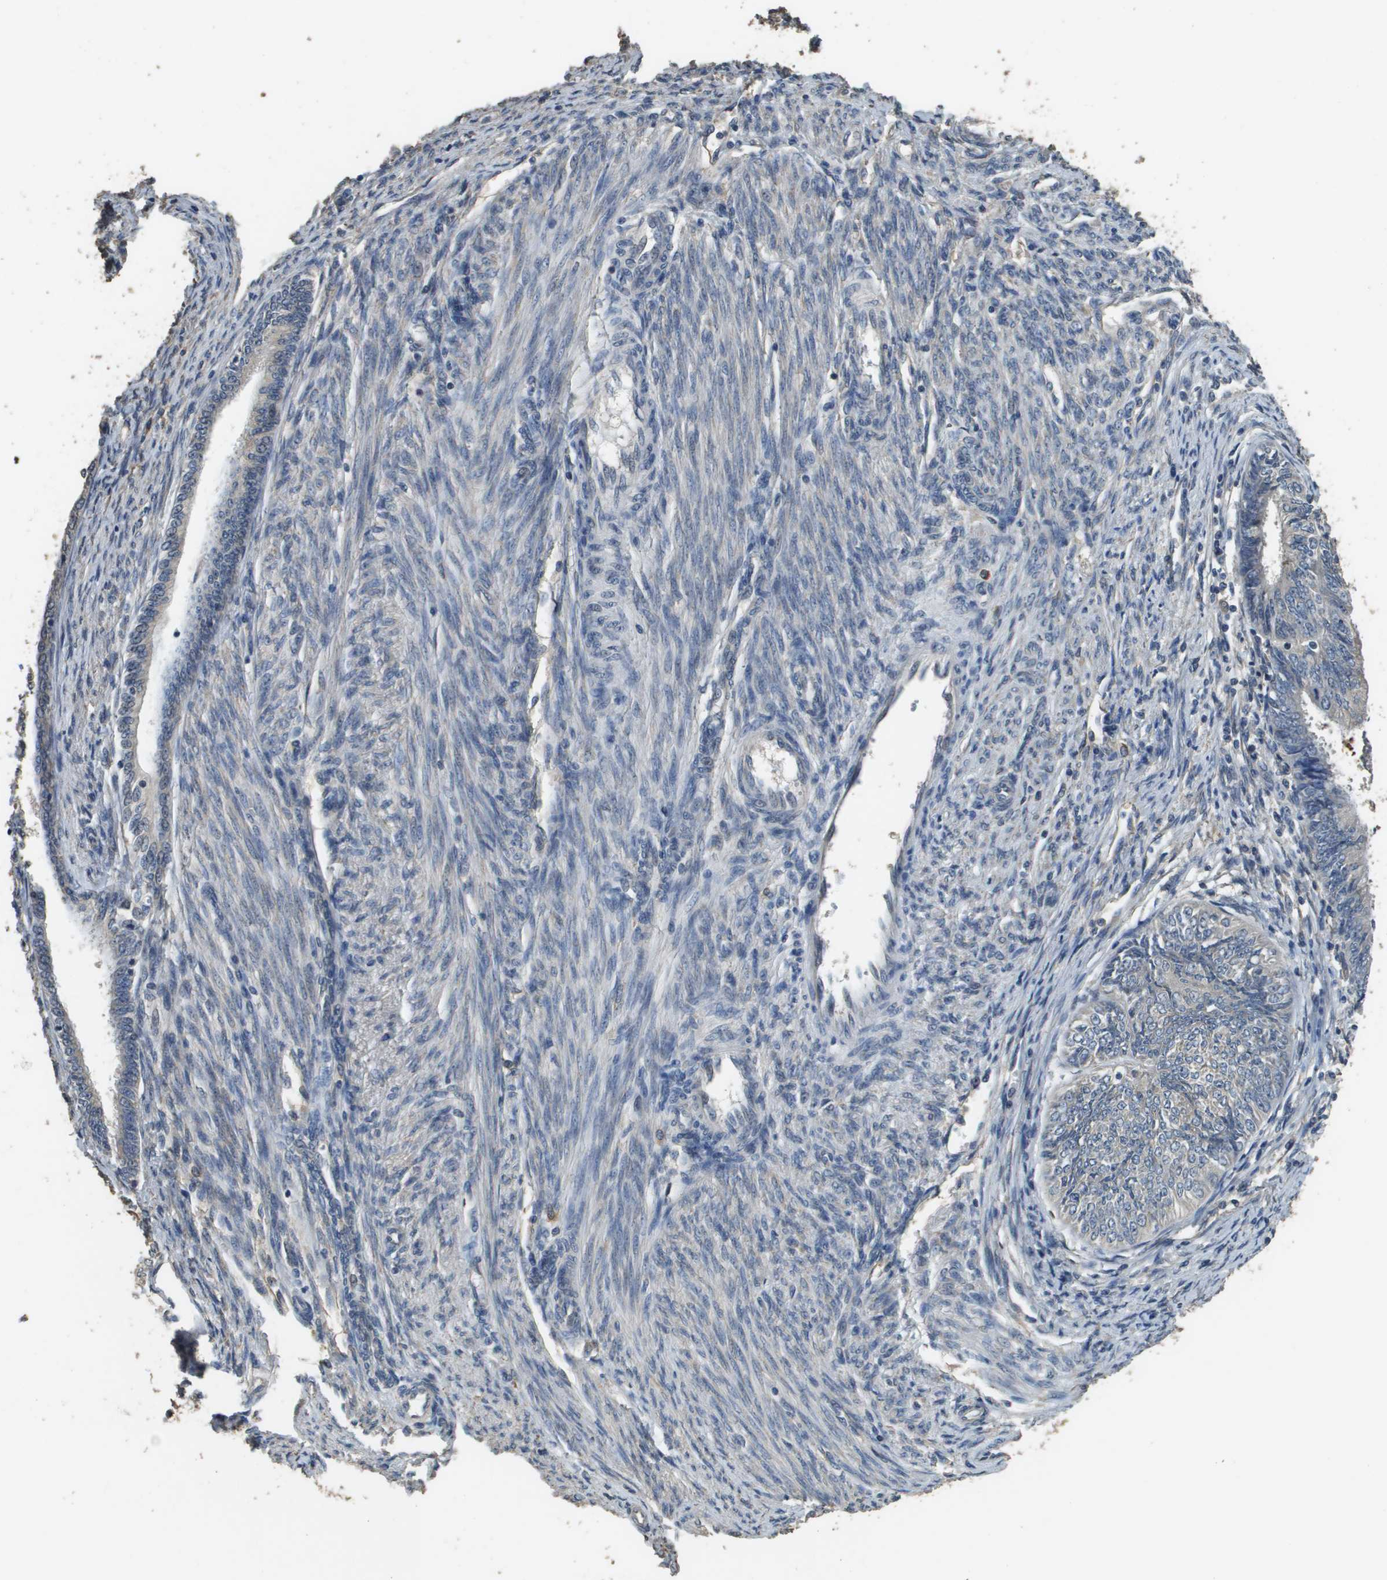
{"staining": {"intensity": "negative", "quantity": "none", "location": "none"}, "tissue": "endometrial cancer", "cell_type": "Tumor cells", "image_type": "cancer", "snomed": [{"axis": "morphology", "description": "Adenocarcinoma, NOS"}, {"axis": "topography", "description": "Endometrium"}], "caption": "Tumor cells show no significant positivity in endometrial adenocarcinoma.", "gene": "RAB6B", "patient": {"sex": "female", "age": 58}}